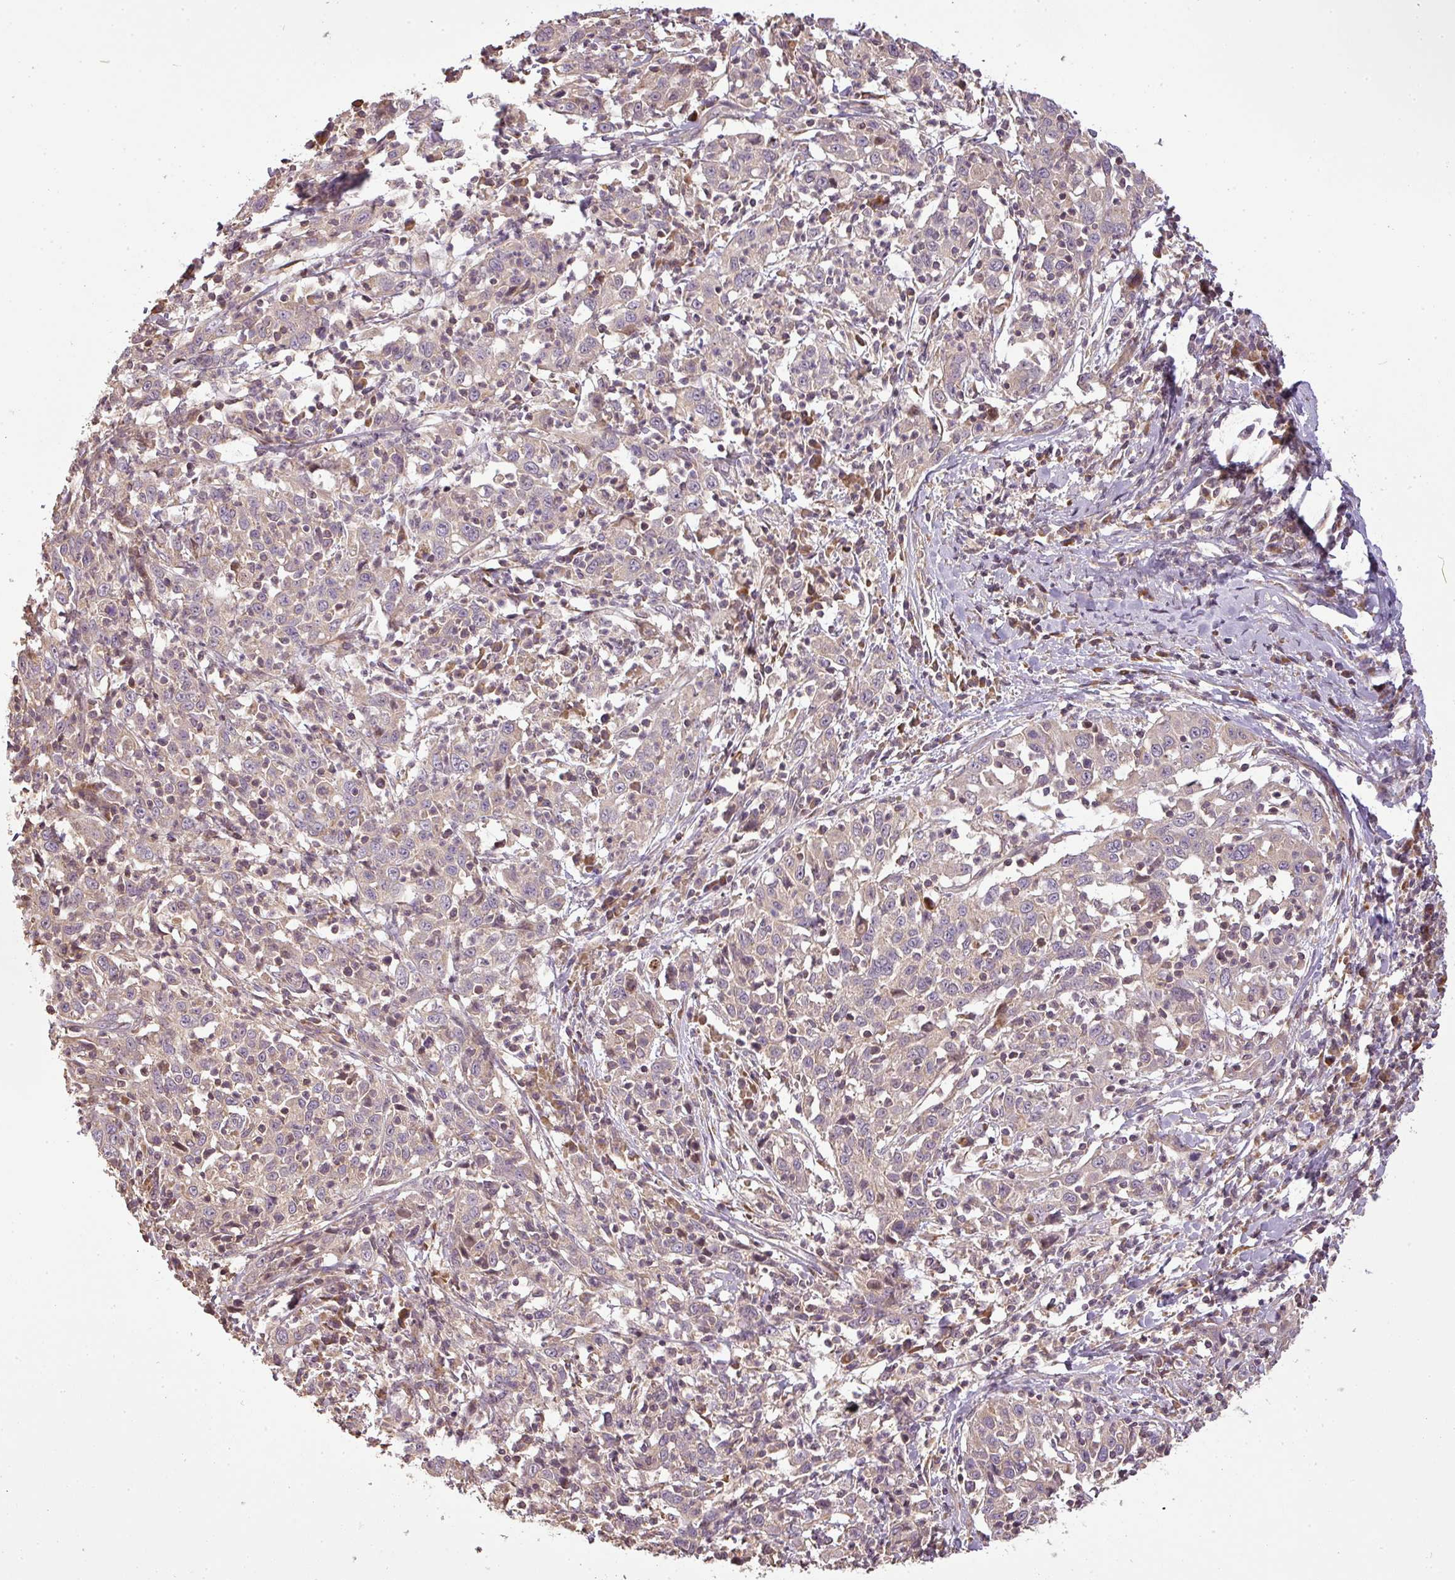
{"staining": {"intensity": "weak", "quantity": "<25%", "location": "cytoplasmic/membranous"}, "tissue": "cervical cancer", "cell_type": "Tumor cells", "image_type": "cancer", "snomed": [{"axis": "morphology", "description": "Squamous cell carcinoma, NOS"}, {"axis": "topography", "description": "Cervix"}], "caption": "The image displays no staining of tumor cells in squamous cell carcinoma (cervical).", "gene": "FAIM", "patient": {"sex": "female", "age": 46}}